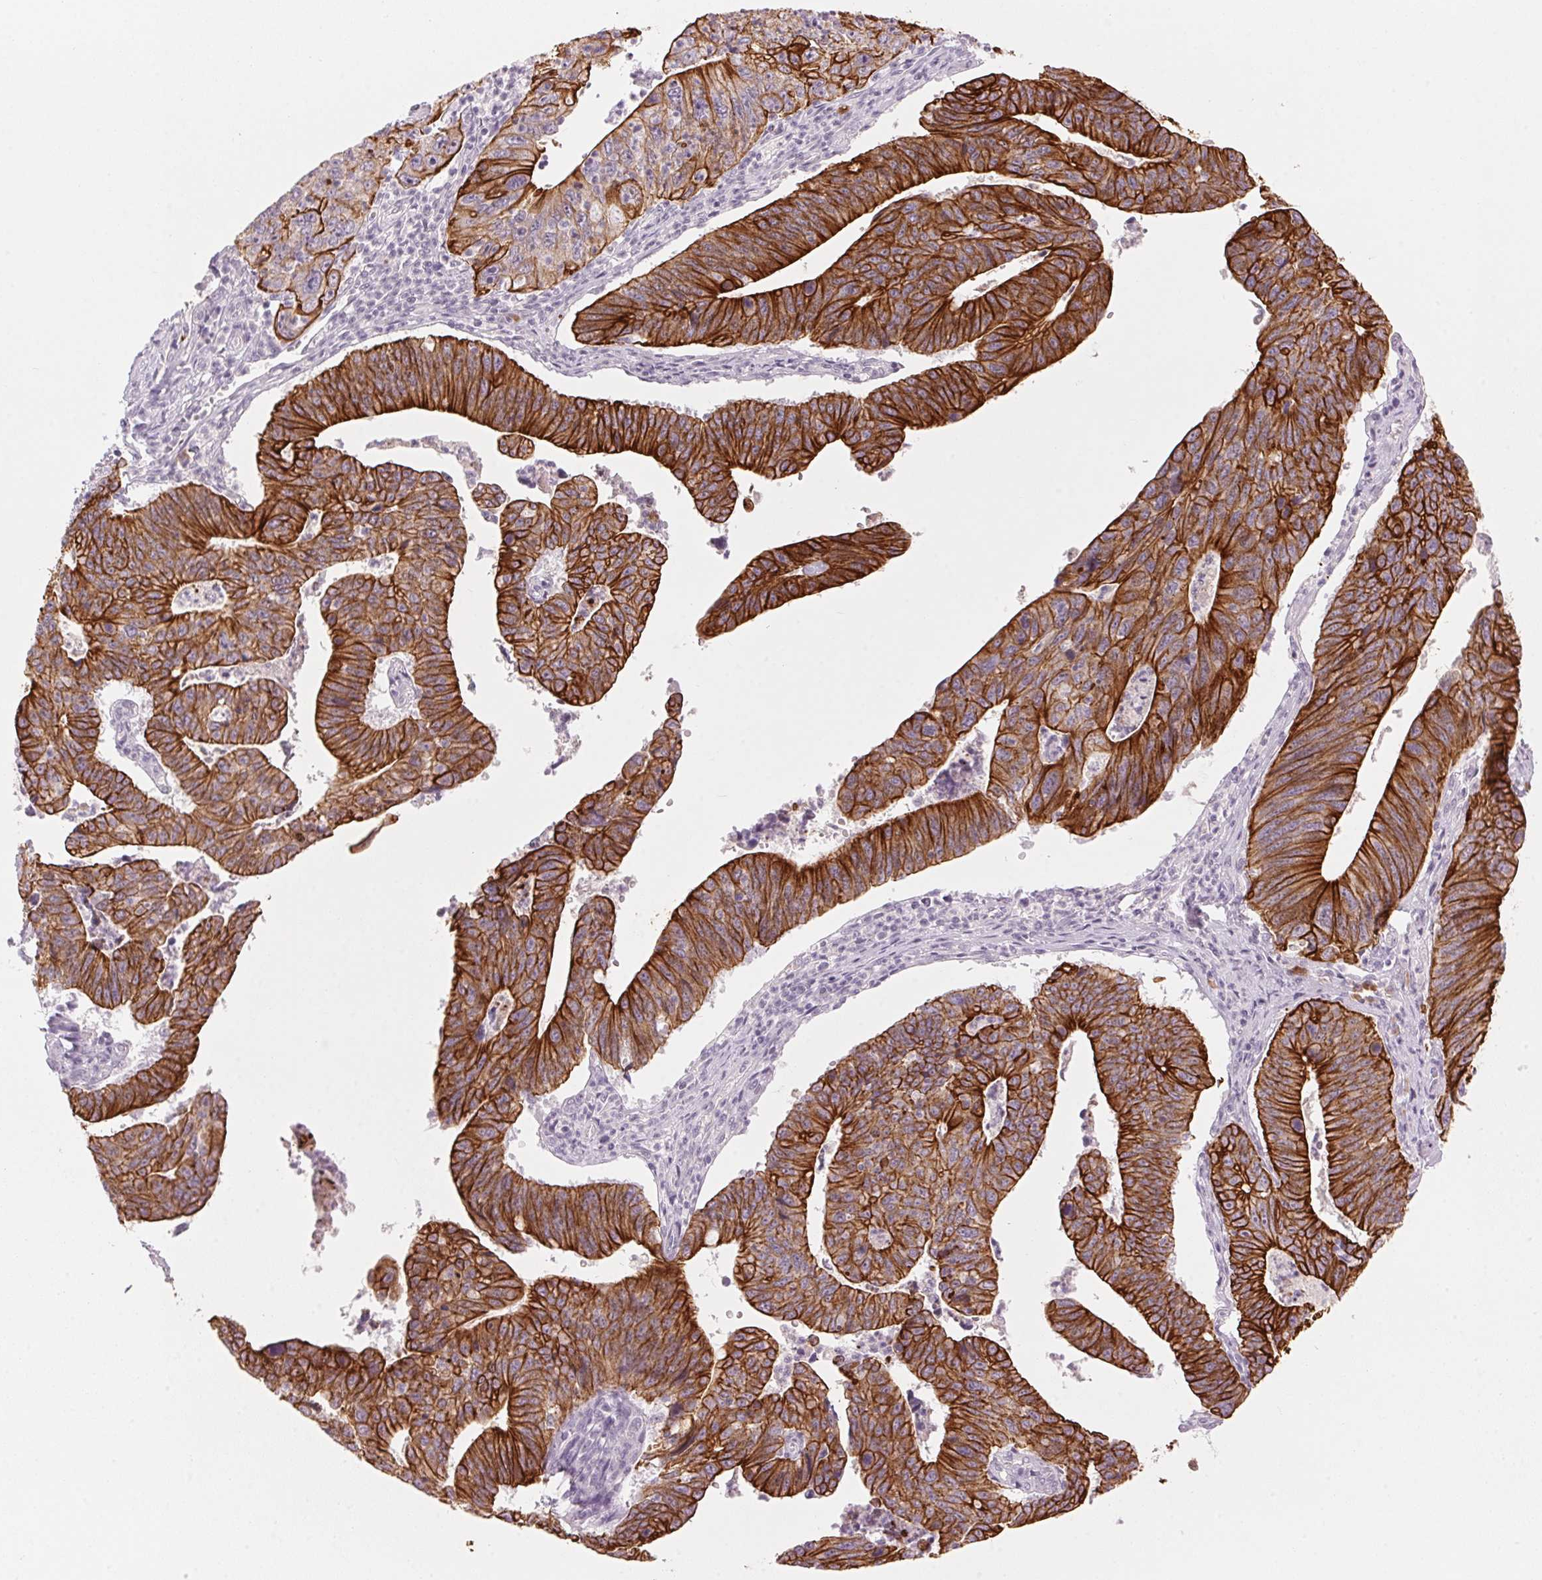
{"staining": {"intensity": "strong", "quantity": ">75%", "location": "cytoplasmic/membranous"}, "tissue": "stomach cancer", "cell_type": "Tumor cells", "image_type": "cancer", "snomed": [{"axis": "morphology", "description": "Adenocarcinoma, NOS"}, {"axis": "topography", "description": "Stomach"}], "caption": "Brown immunohistochemical staining in human stomach cancer (adenocarcinoma) displays strong cytoplasmic/membranous staining in approximately >75% of tumor cells. (DAB = brown stain, brightfield microscopy at high magnification).", "gene": "SCTR", "patient": {"sex": "male", "age": 59}}